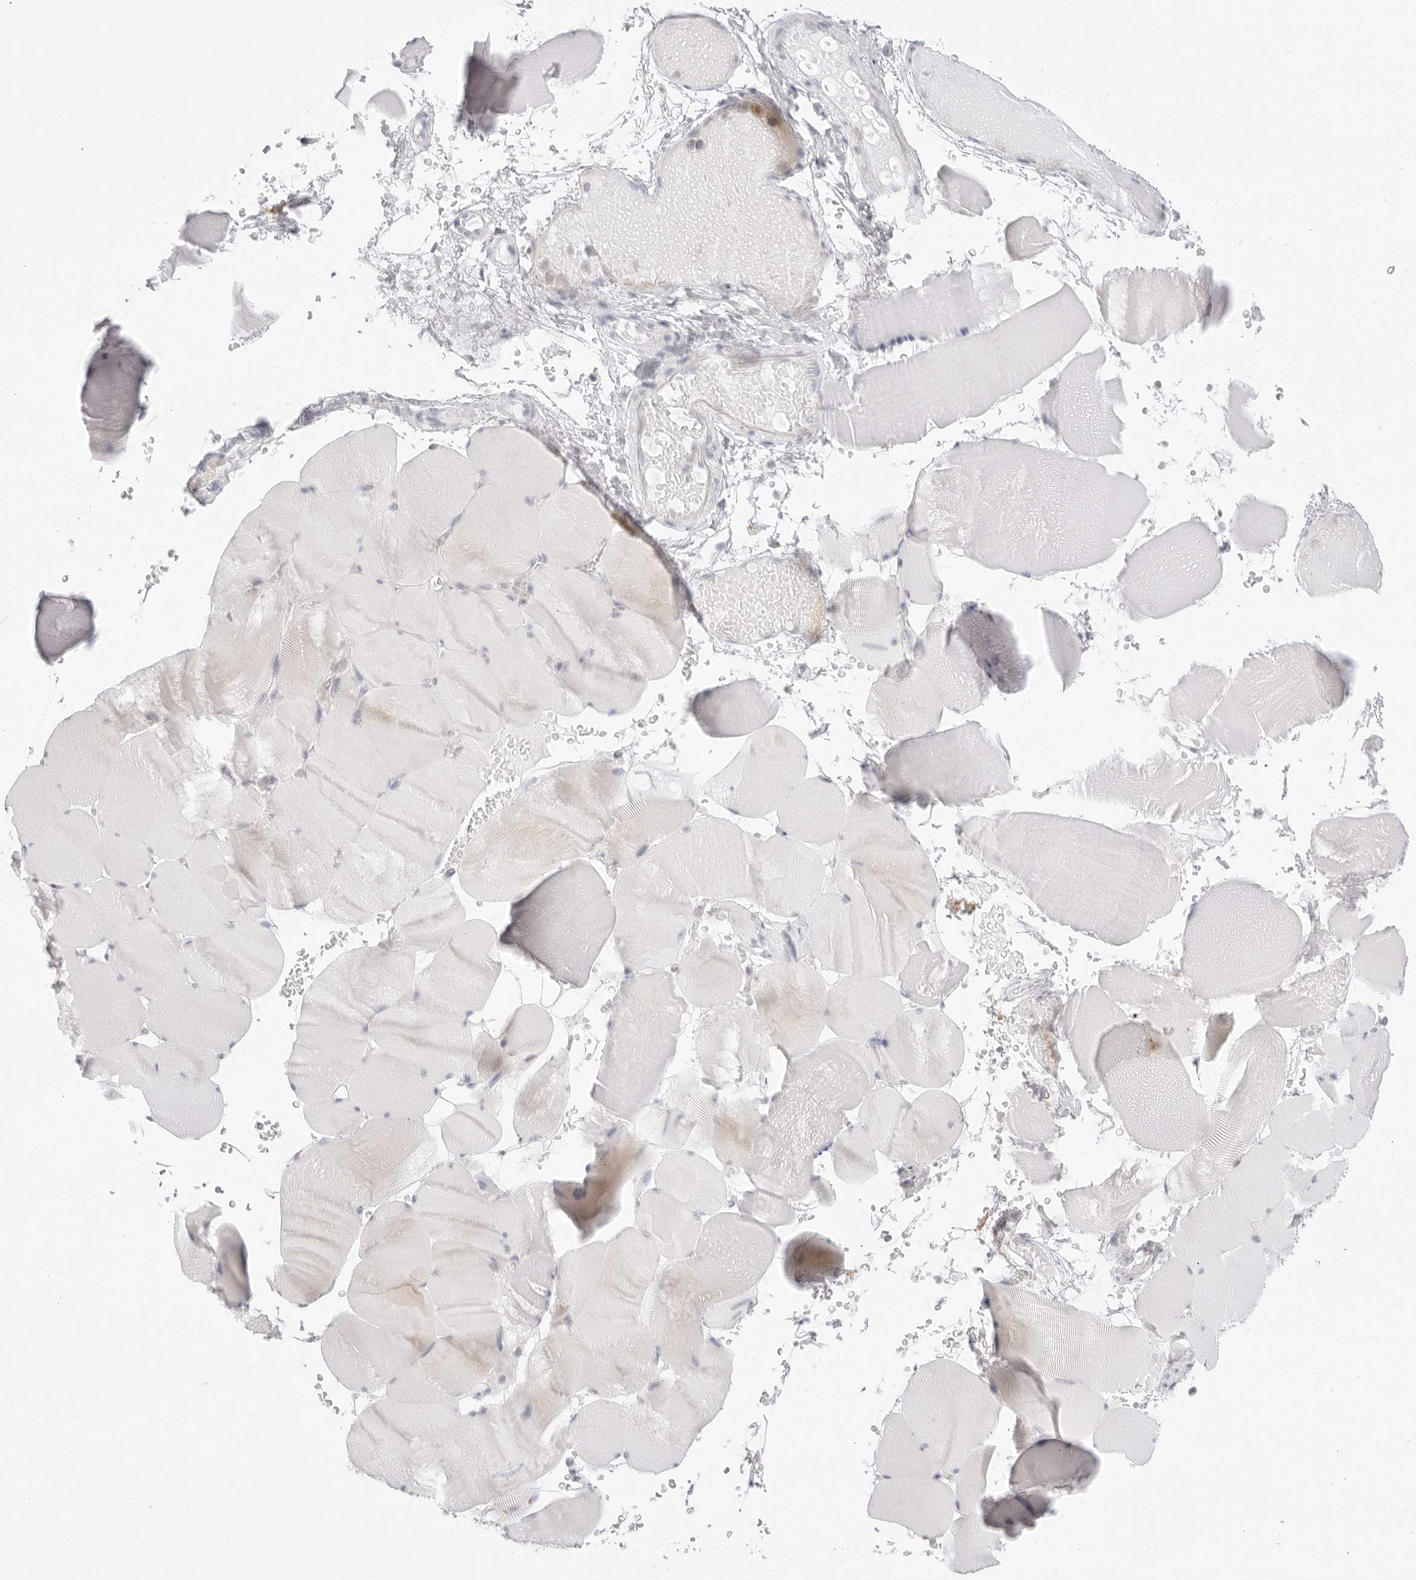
{"staining": {"intensity": "weak", "quantity": "<25%", "location": "cytoplasmic/membranous"}, "tissue": "skeletal muscle", "cell_type": "Myocytes", "image_type": "normal", "snomed": [{"axis": "morphology", "description": "Normal tissue, NOS"}, {"axis": "topography", "description": "Skeletal muscle"}], "caption": "A histopathology image of human skeletal muscle is negative for staining in myocytes. Nuclei are stained in blue.", "gene": "TNFRSF14", "patient": {"sex": "male", "age": 62}}